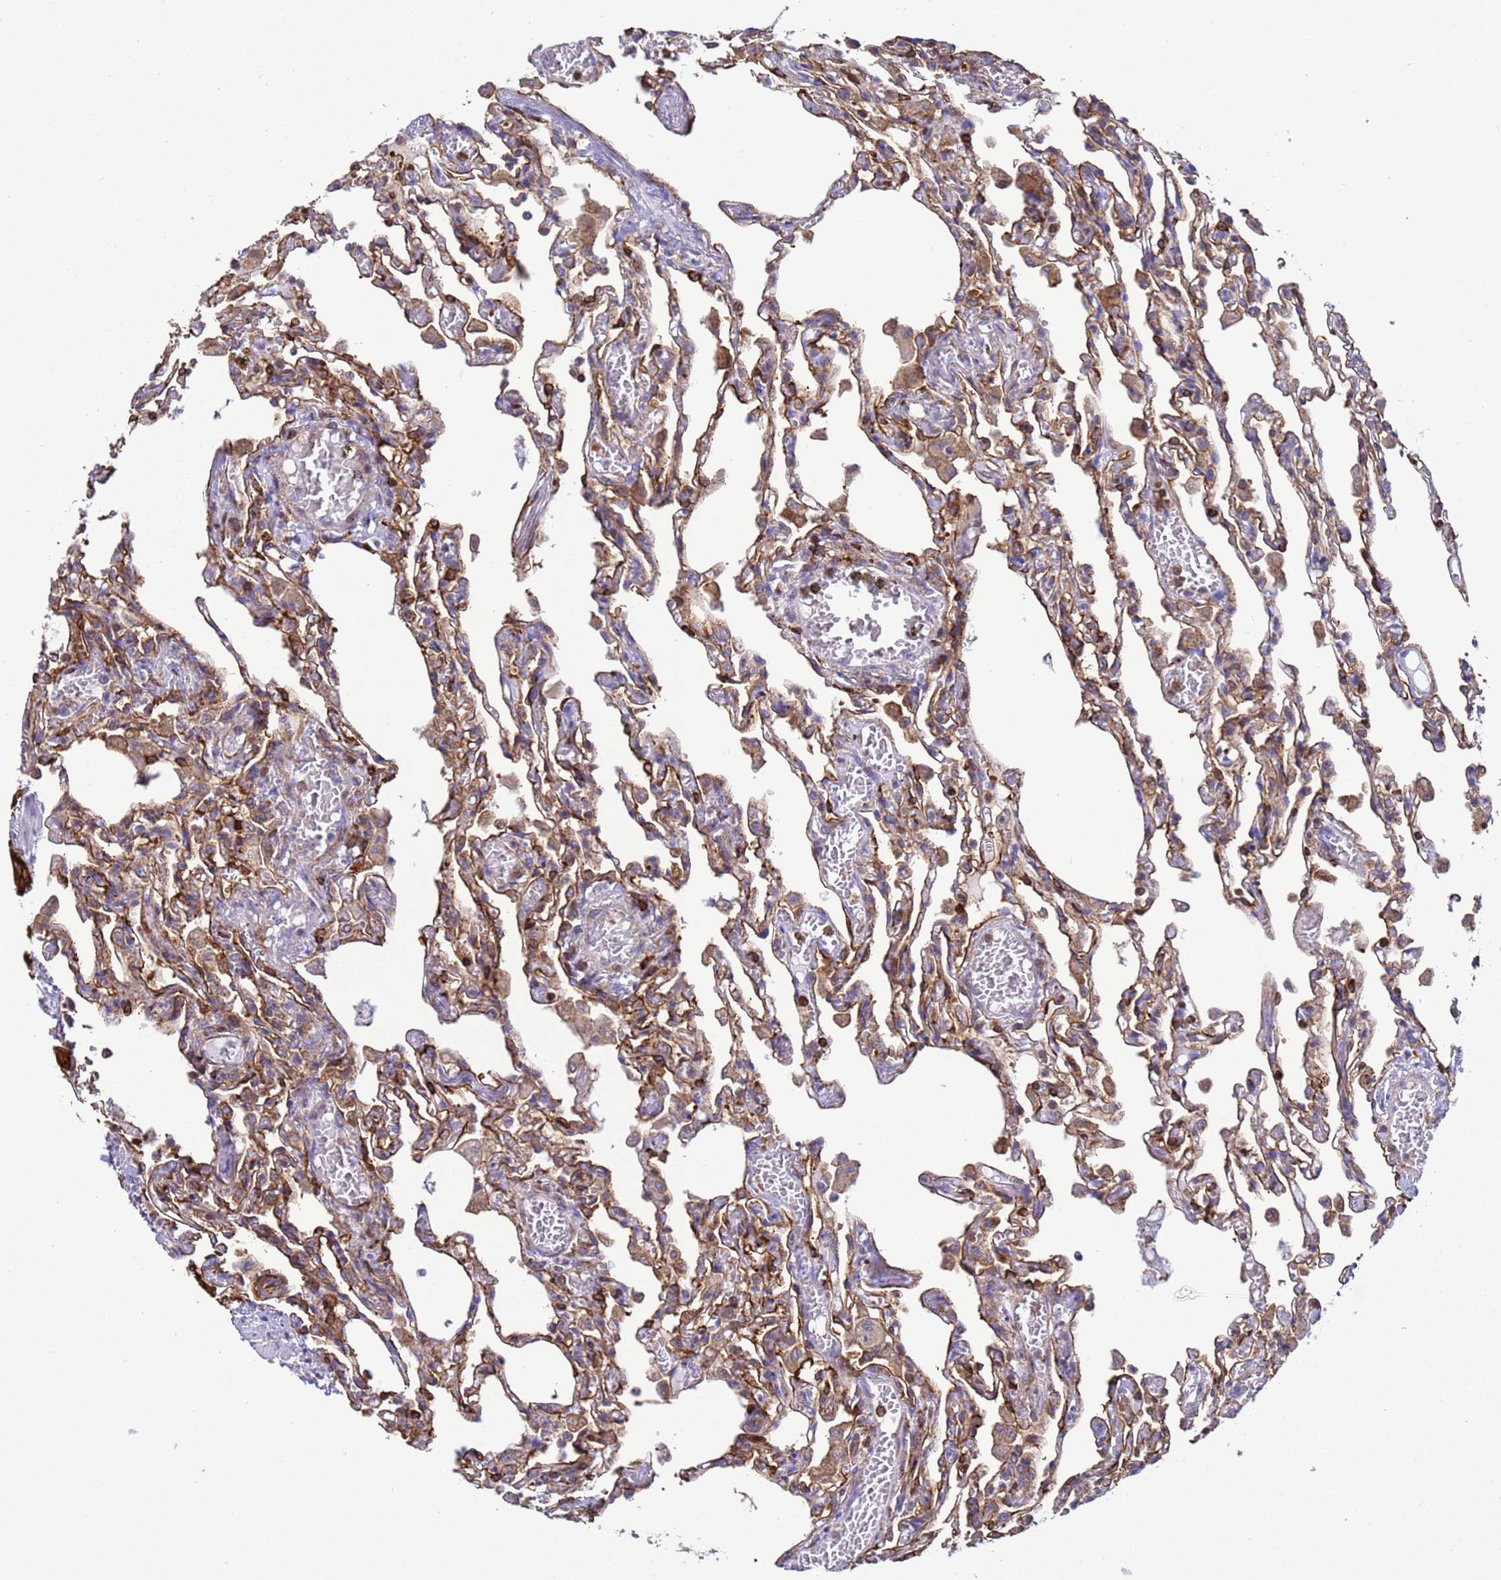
{"staining": {"intensity": "strong", "quantity": "<25%", "location": "cytoplasmic/membranous"}, "tissue": "lung", "cell_type": "Alveolar cells", "image_type": "normal", "snomed": [{"axis": "morphology", "description": "Normal tissue, NOS"}, {"axis": "topography", "description": "Bronchus"}, {"axis": "topography", "description": "Lung"}], "caption": "Lung stained with IHC demonstrates strong cytoplasmic/membranous staining in approximately <25% of alveolar cells.", "gene": "EZR", "patient": {"sex": "female", "age": 49}}